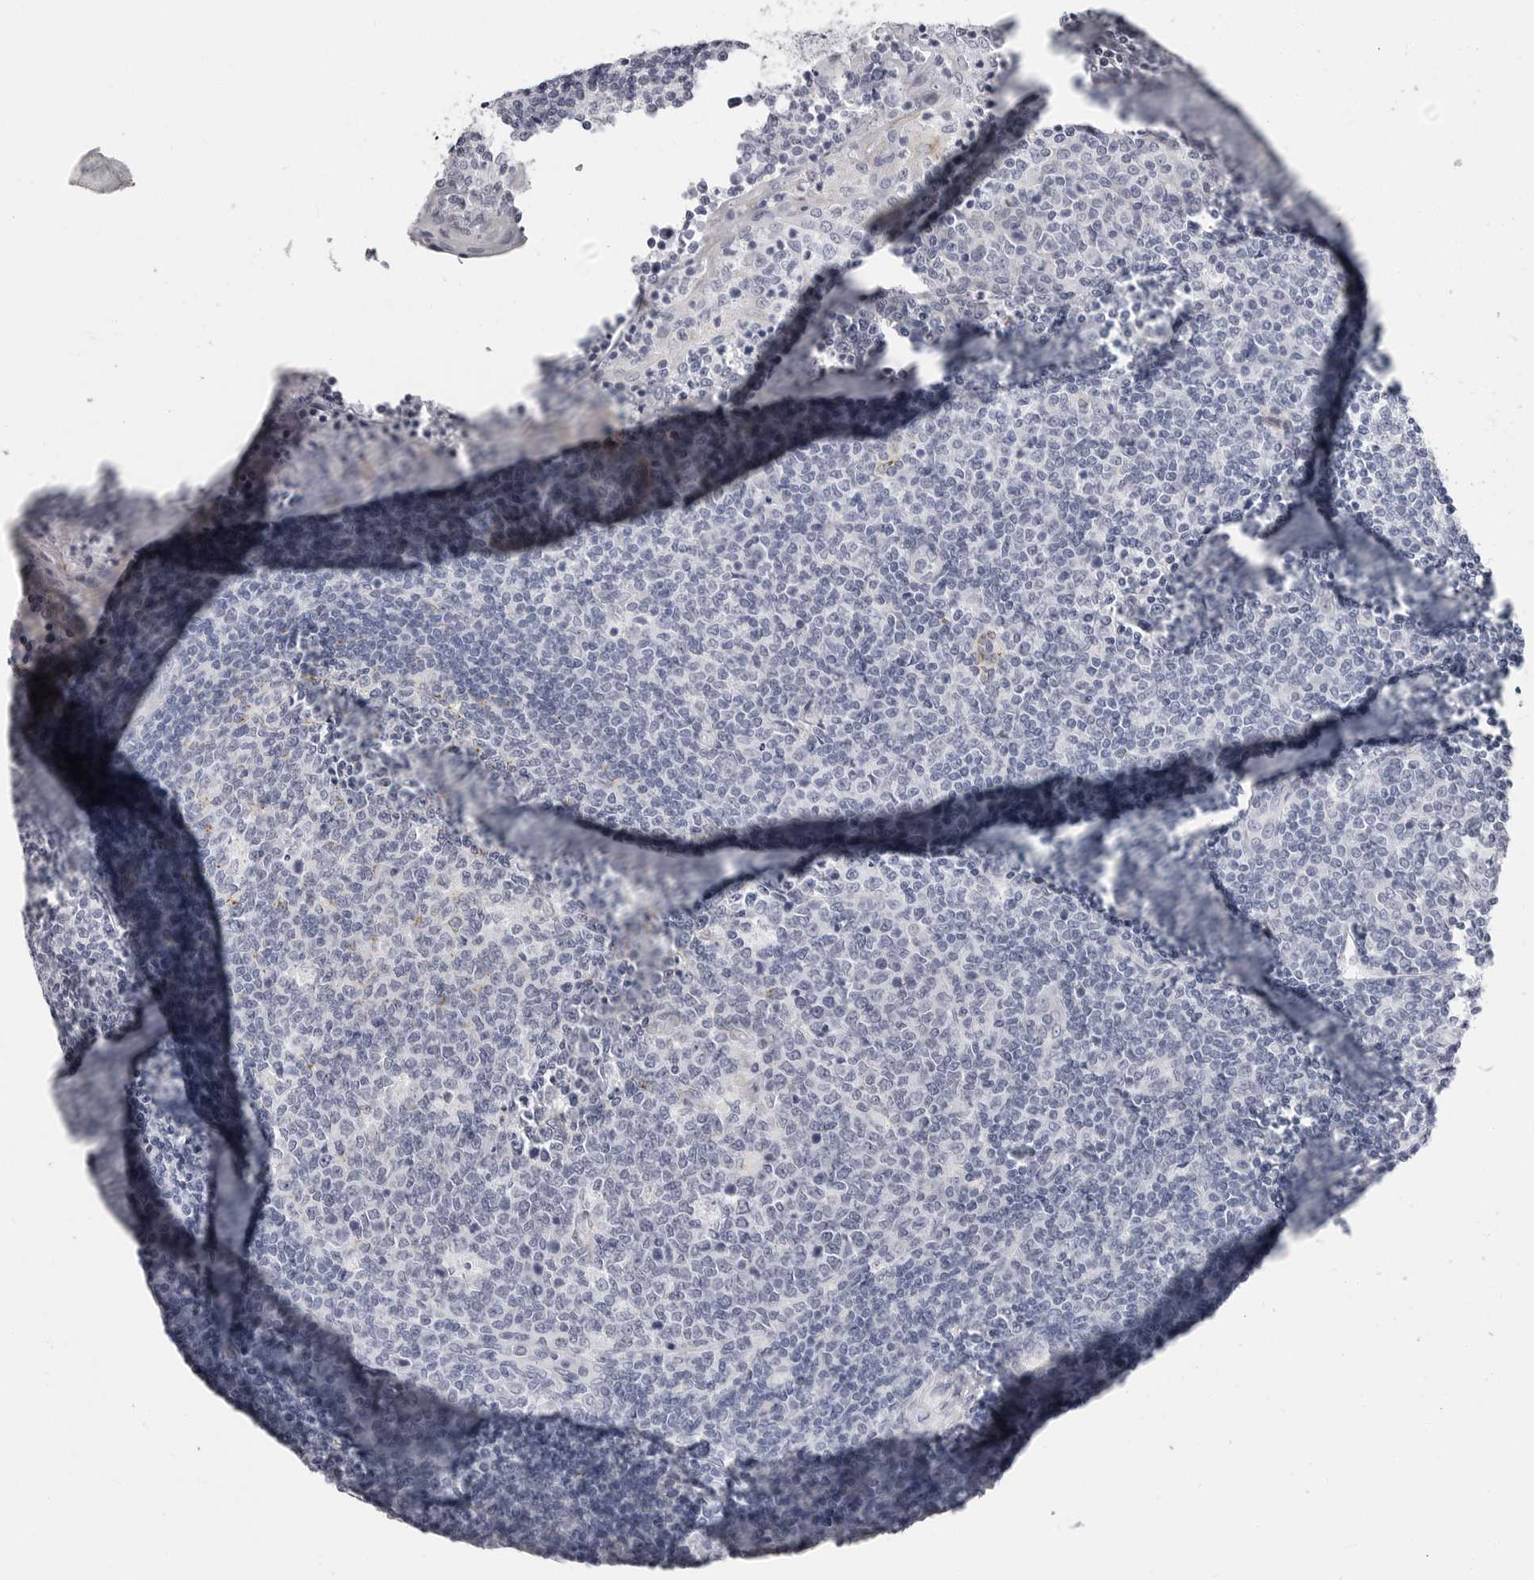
{"staining": {"intensity": "negative", "quantity": "none", "location": "none"}, "tissue": "tonsil", "cell_type": "Germinal center cells", "image_type": "normal", "snomed": [{"axis": "morphology", "description": "Normal tissue, NOS"}, {"axis": "topography", "description": "Tonsil"}], "caption": "Histopathology image shows no protein positivity in germinal center cells of benign tonsil.", "gene": "ERICH3", "patient": {"sex": "female", "age": 19}}